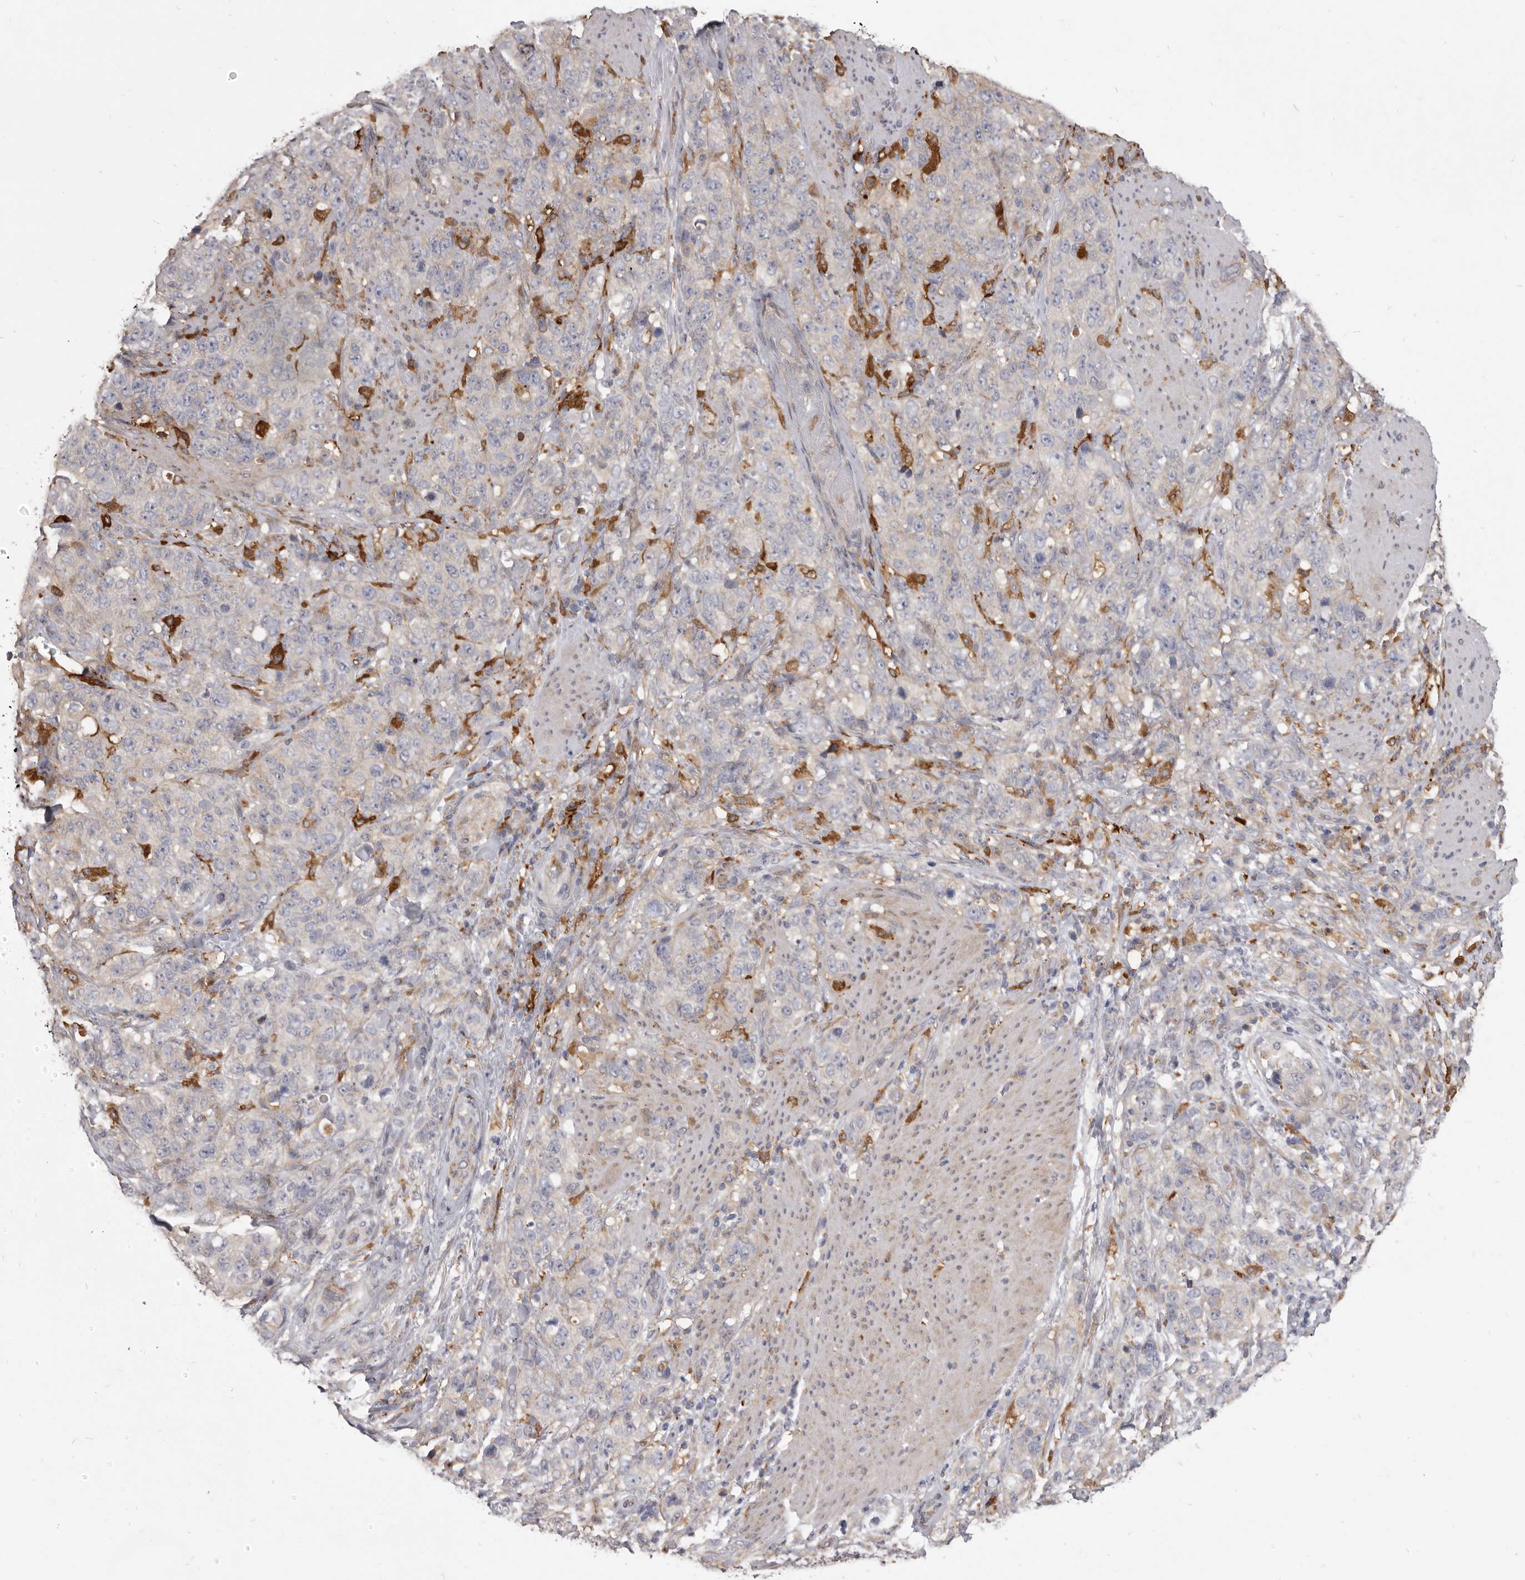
{"staining": {"intensity": "negative", "quantity": "none", "location": "none"}, "tissue": "stomach cancer", "cell_type": "Tumor cells", "image_type": "cancer", "snomed": [{"axis": "morphology", "description": "Adenocarcinoma, NOS"}, {"axis": "topography", "description": "Stomach"}], "caption": "Micrograph shows no significant protein positivity in tumor cells of stomach cancer (adenocarcinoma).", "gene": "VPS45", "patient": {"sex": "male", "age": 48}}